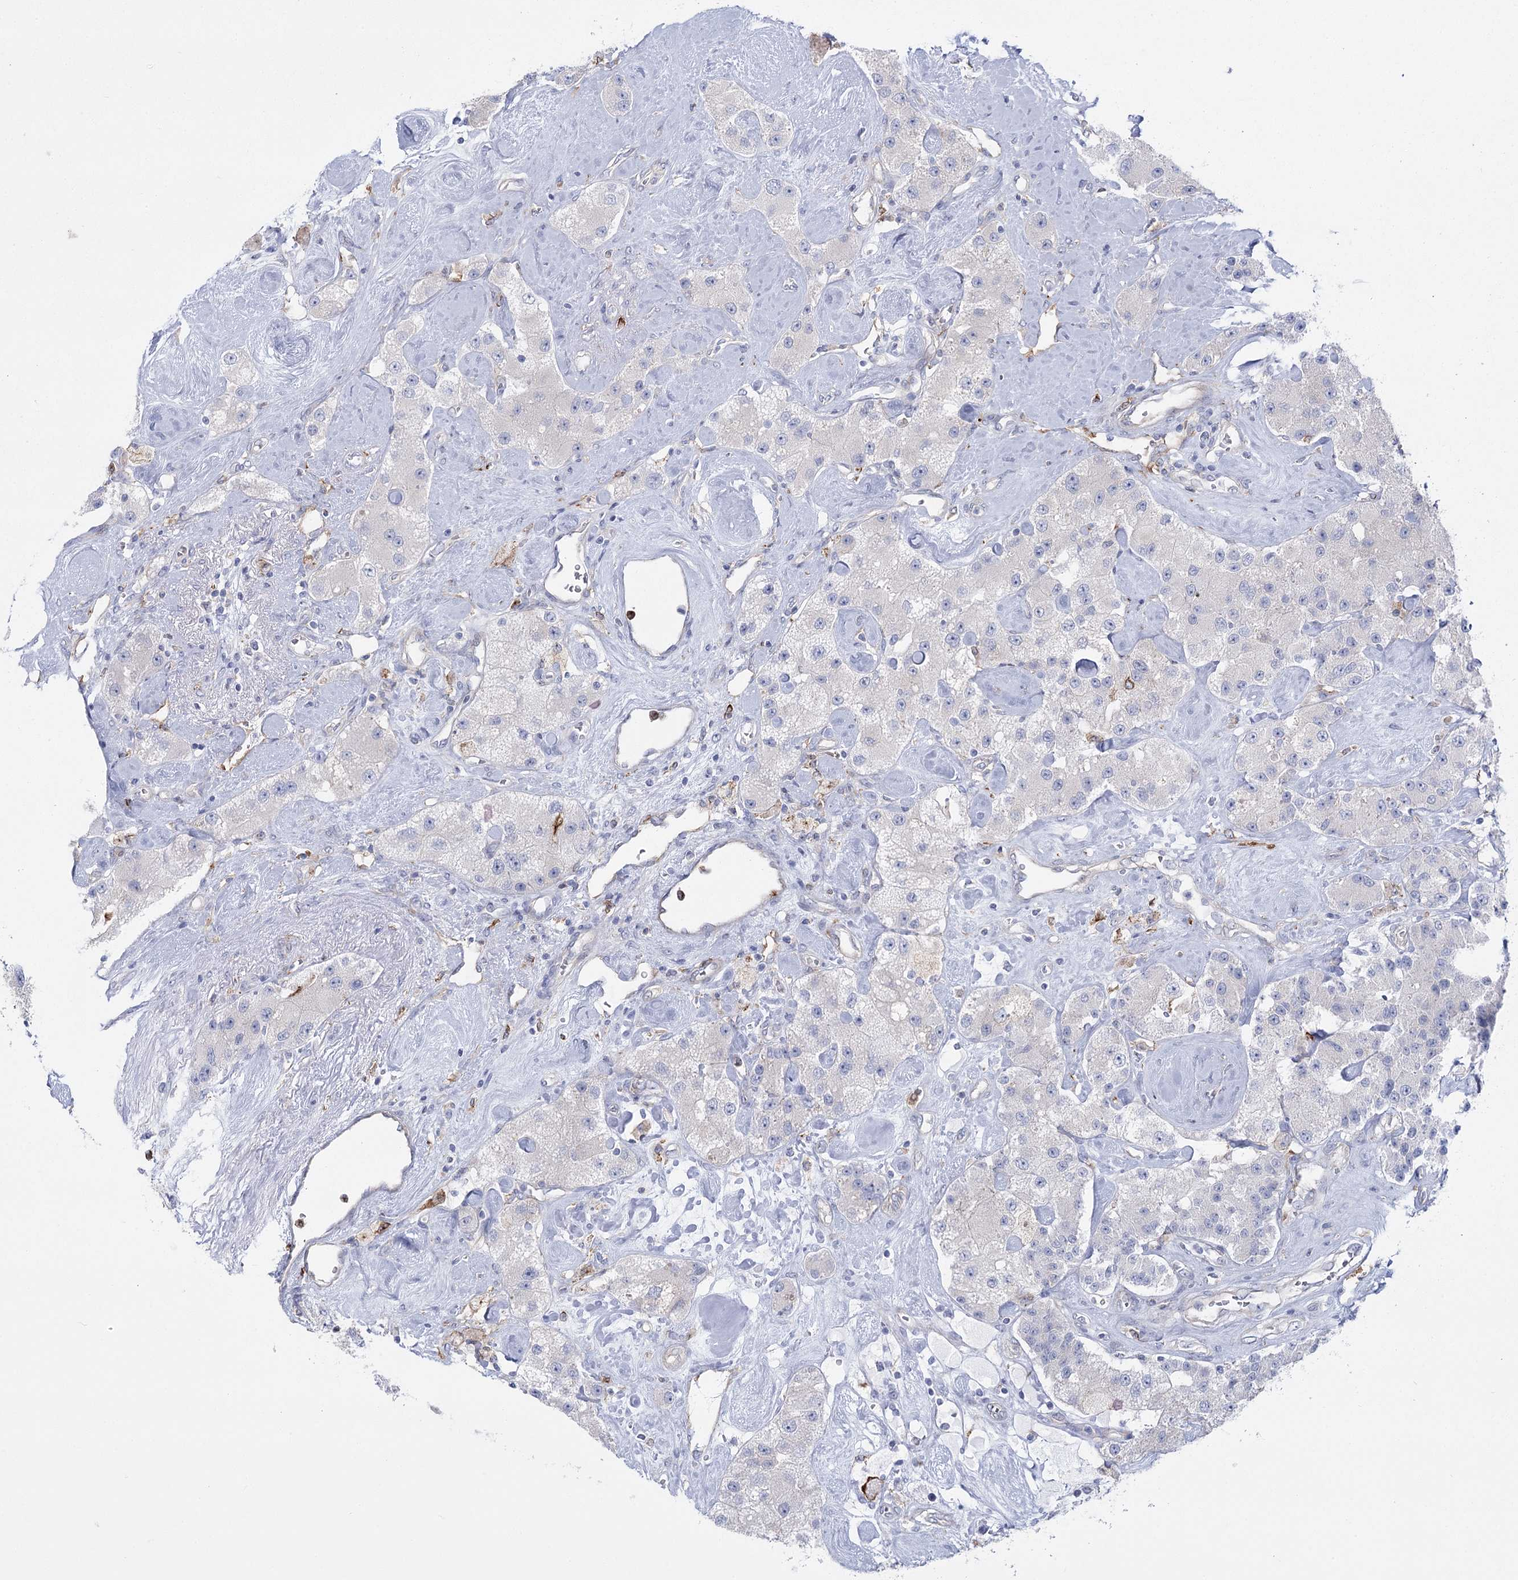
{"staining": {"intensity": "negative", "quantity": "none", "location": "none"}, "tissue": "carcinoid", "cell_type": "Tumor cells", "image_type": "cancer", "snomed": [{"axis": "morphology", "description": "Carcinoid, malignant, NOS"}, {"axis": "topography", "description": "Pancreas"}], "caption": "The photomicrograph shows no staining of tumor cells in malignant carcinoid. (DAB immunohistochemistry, high magnification).", "gene": "CCDC88A", "patient": {"sex": "male", "age": 41}}